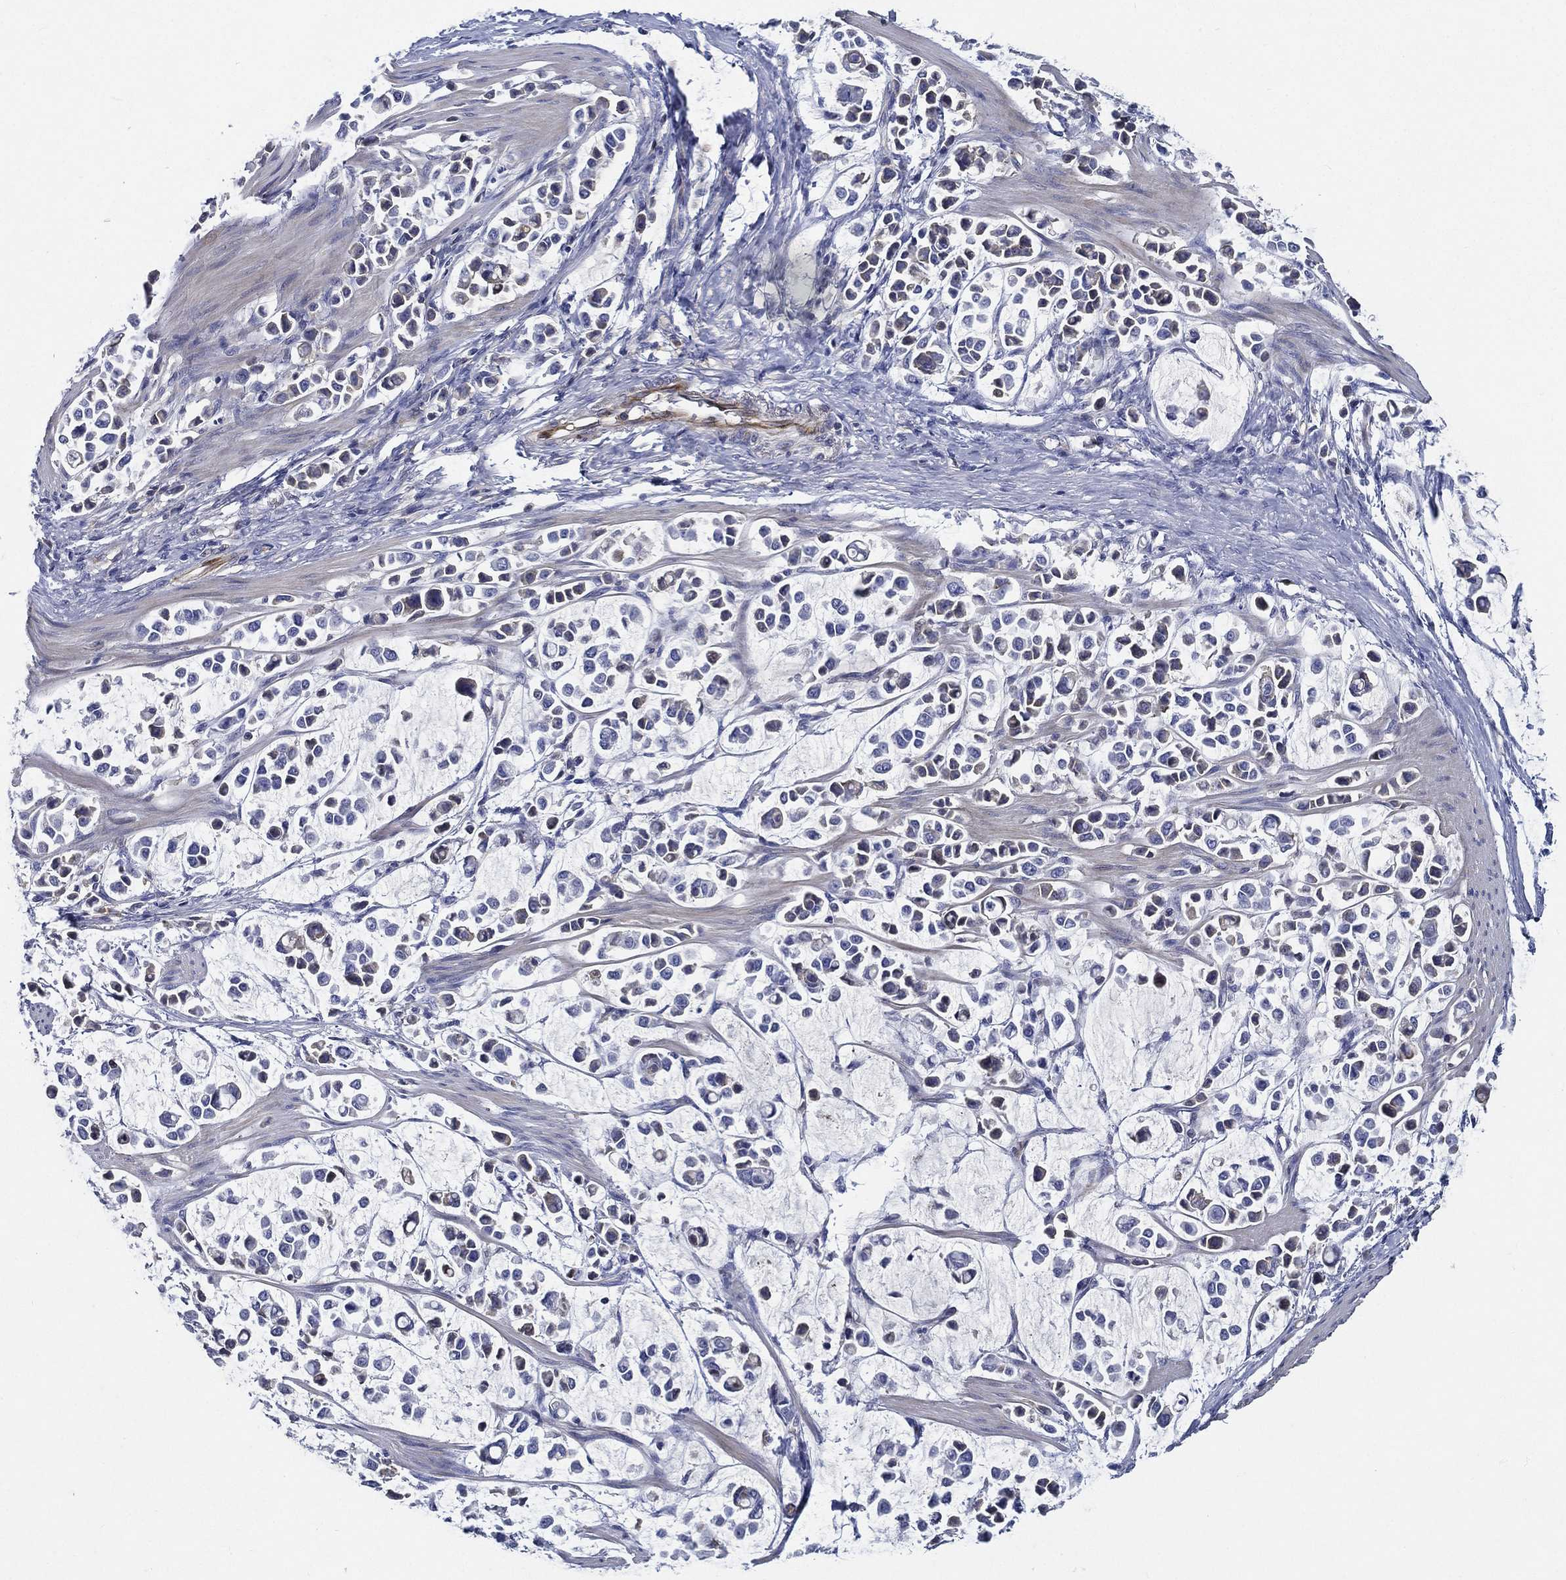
{"staining": {"intensity": "negative", "quantity": "none", "location": "none"}, "tissue": "stomach cancer", "cell_type": "Tumor cells", "image_type": "cancer", "snomed": [{"axis": "morphology", "description": "Adenocarcinoma, NOS"}, {"axis": "topography", "description": "Stomach"}], "caption": "This is an IHC micrograph of adenocarcinoma (stomach). There is no positivity in tumor cells.", "gene": "TMPRSS11D", "patient": {"sex": "male", "age": 82}}